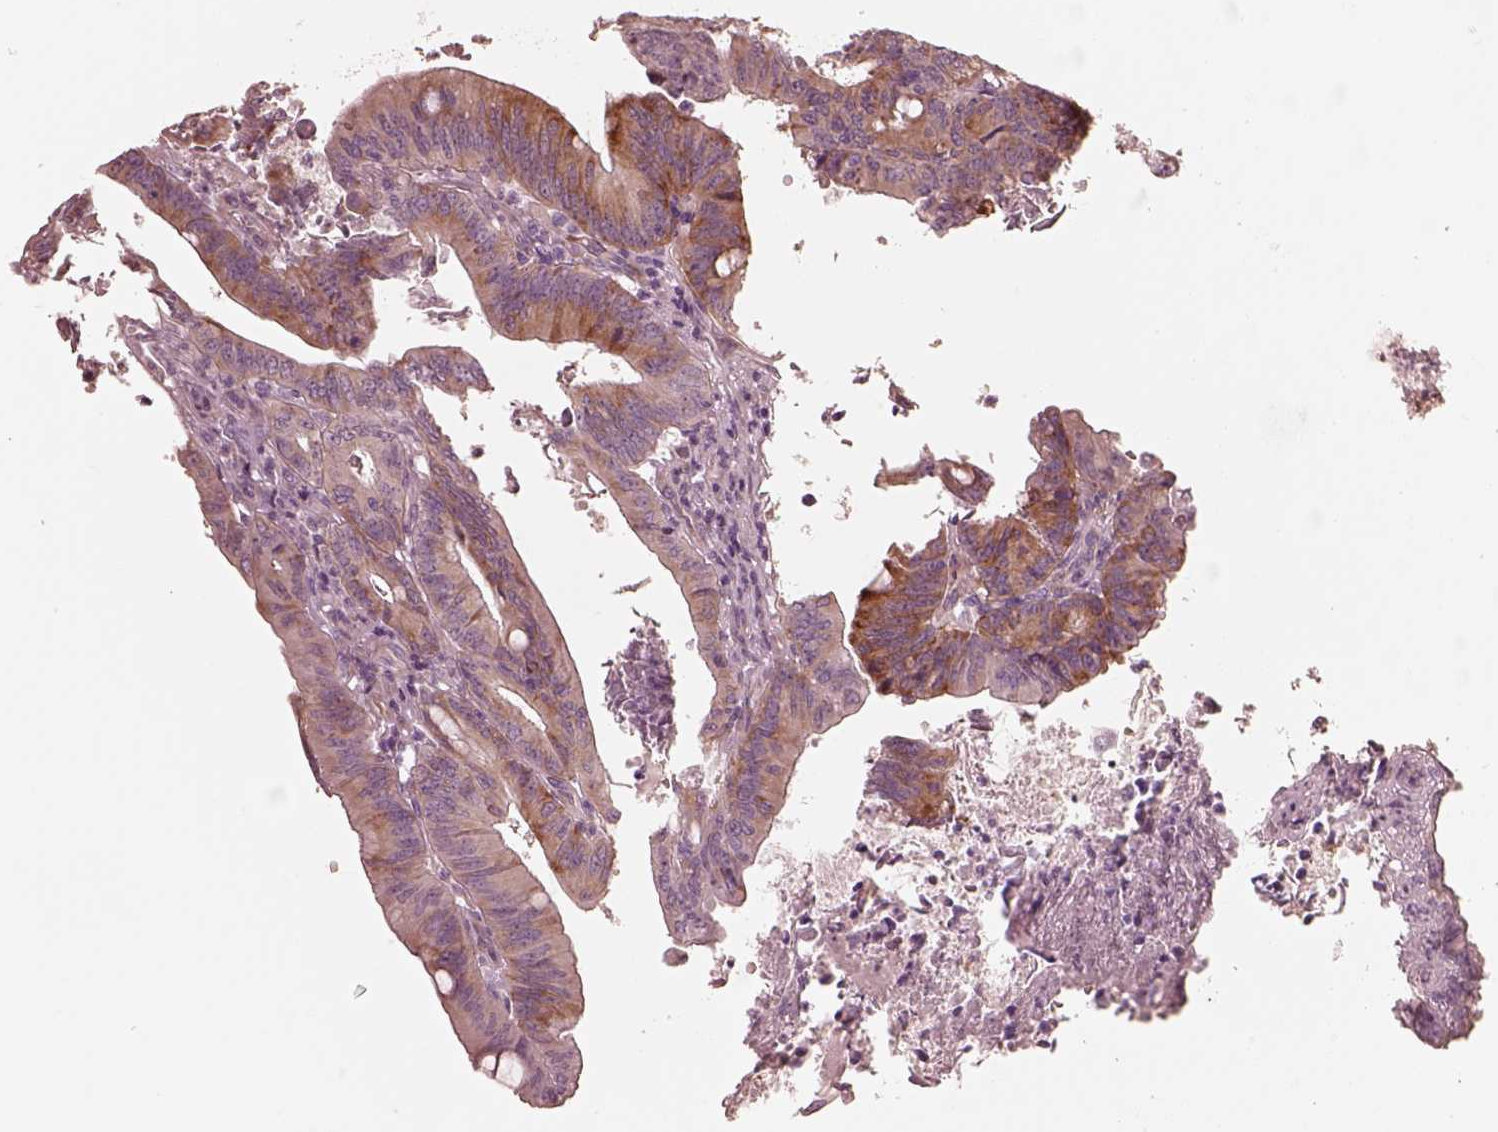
{"staining": {"intensity": "moderate", "quantity": "<25%", "location": "cytoplasmic/membranous"}, "tissue": "colorectal cancer", "cell_type": "Tumor cells", "image_type": "cancer", "snomed": [{"axis": "morphology", "description": "Adenocarcinoma, NOS"}, {"axis": "topography", "description": "Colon"}], "caption": "Moderate cytoplasmic/membranous protein staining is present in about <25% of tumor cells in colorectal cancer (adenocarcinoma).", "gene": "RAB3C", "patient": {"sex": "female", "age": 70}}